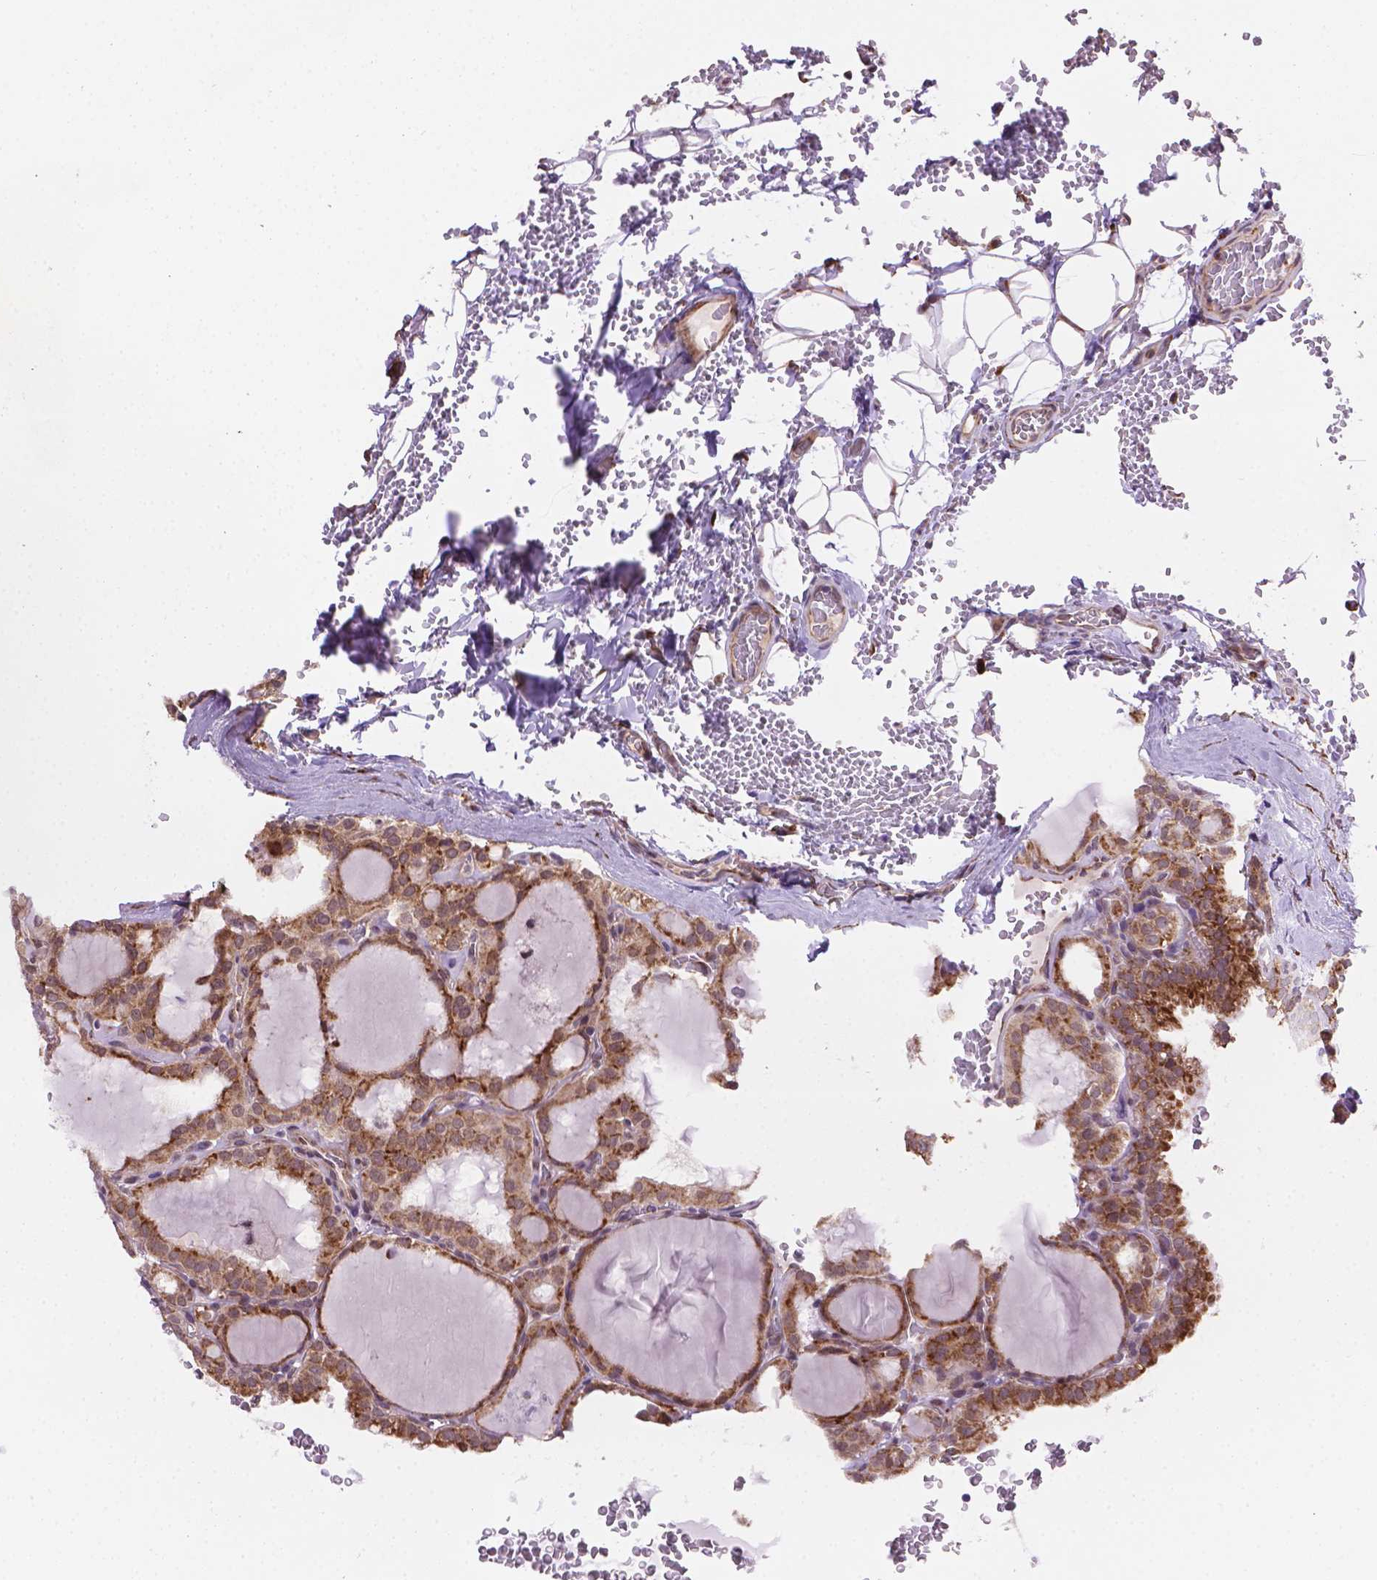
{"staining": {"intensity": "moderate", "quantity": ">75%", "location": "cytoplasmic/membranous"}, "tissue": "thyroid cancer", "cell_type": "Tumor cells", "image_type": "cancer", "snomed": [{"axis": "morphology", "description": "Papillary adenocarcinoma, NOS"}, {"axis": "topography", "description": "Thyroid gland"}], "caption": "This is an image of immunohistochemistry (IHC) staining of thyroid cancer, which shows moderate expression in the cytoplasmic/membranous of tumor cells.", "gene": "FNIP1", "patient": {"sex": "male", "age": 20}}